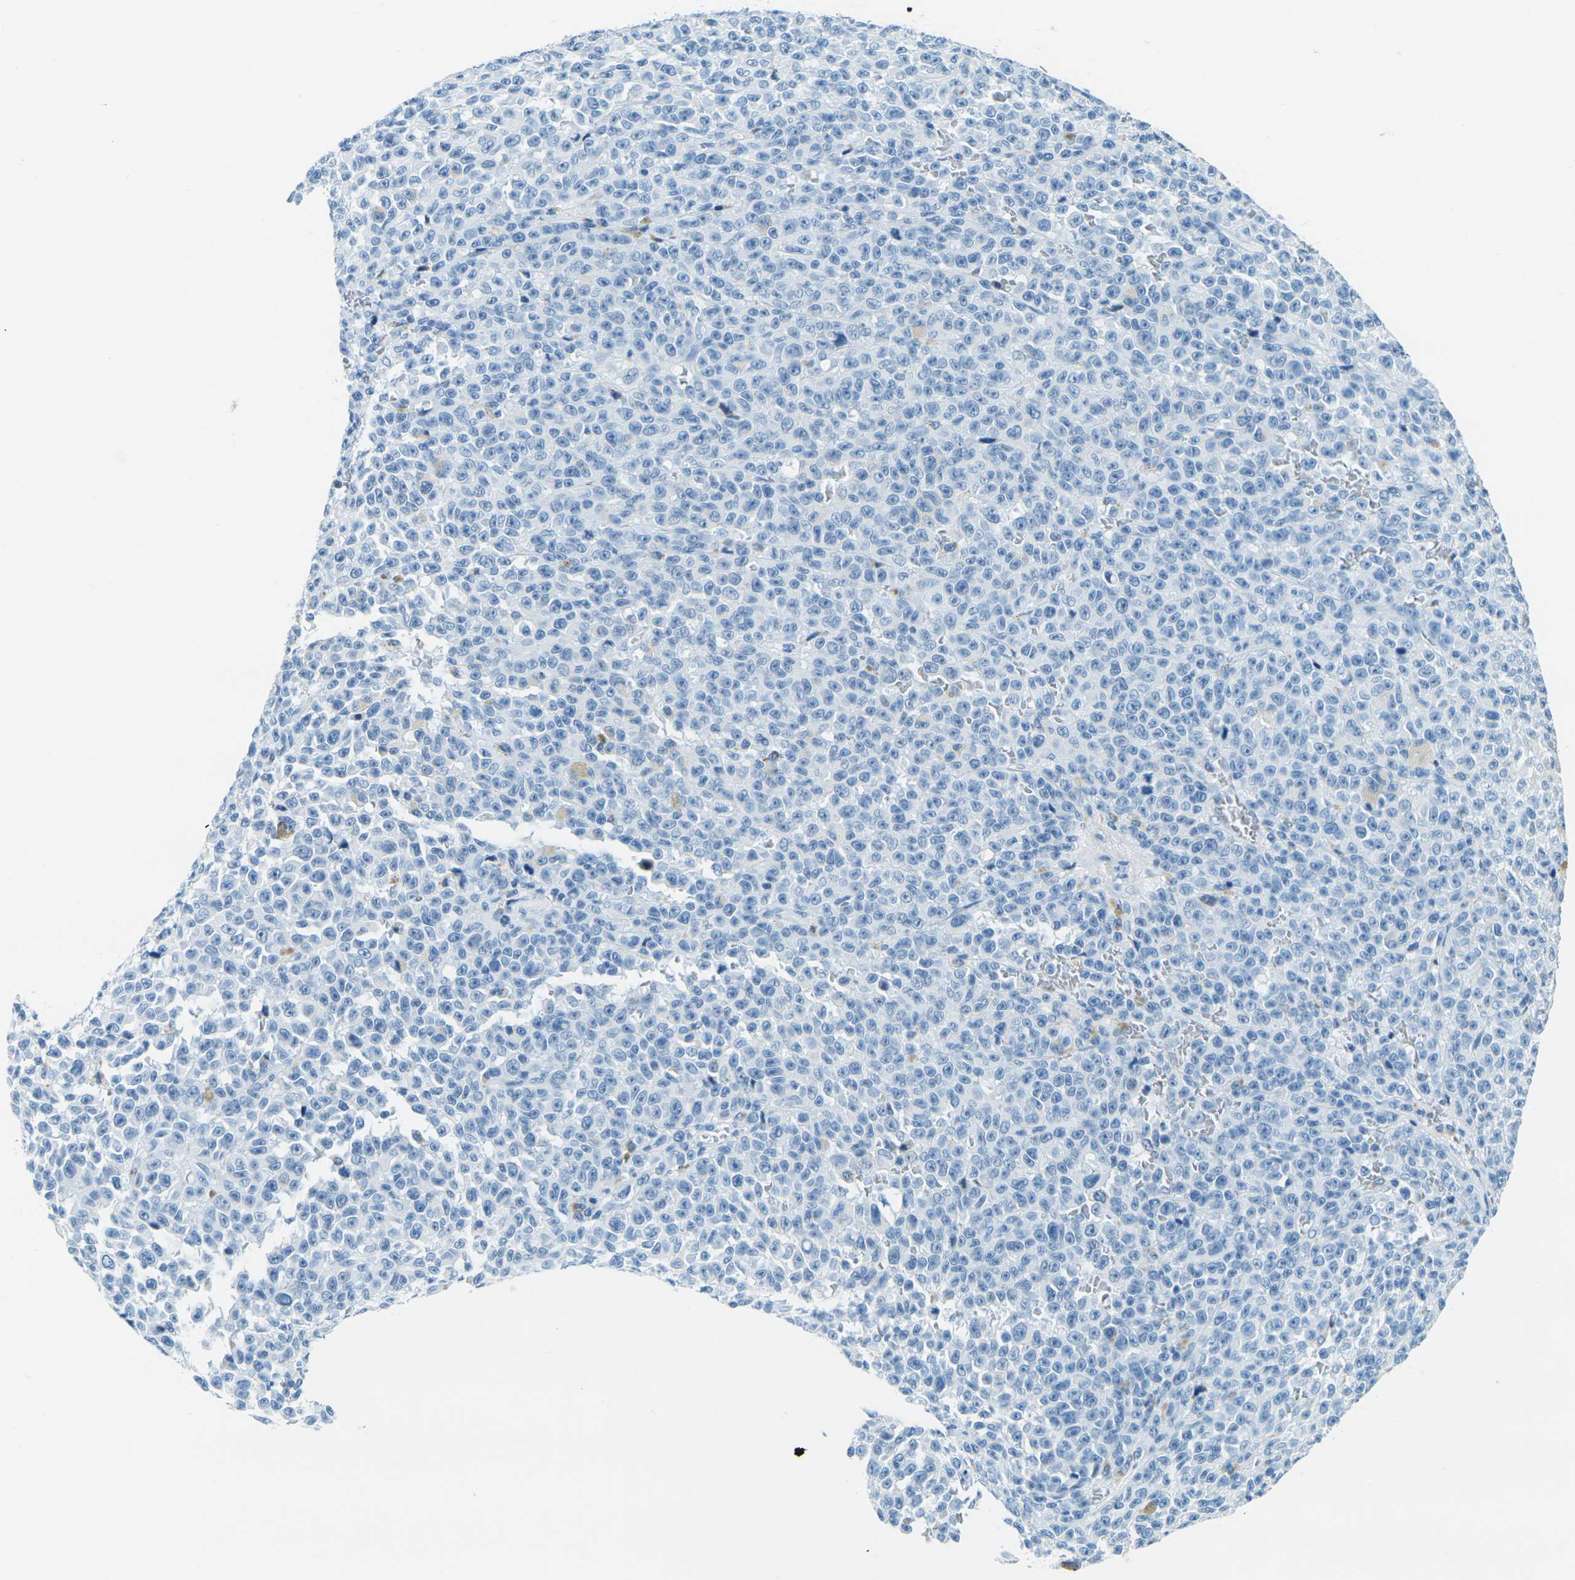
{"staining": {"intensity": "negative", "quantity": "none", "location": "none"}, "tissue": "melanoma", "cell_type": "Tumor cells", "image_type": "cancer", "snomed": [{"axis": "morphology", "description": "Malignant melanoma, NOS"}, {"axis": "topography", "description": "Skin"}], "caption": "Micrograph shows no significant protein positivity in tumor cells of melanoma.", "gene": "OCLN", "patient": {"sex": "female", "age": 82}}